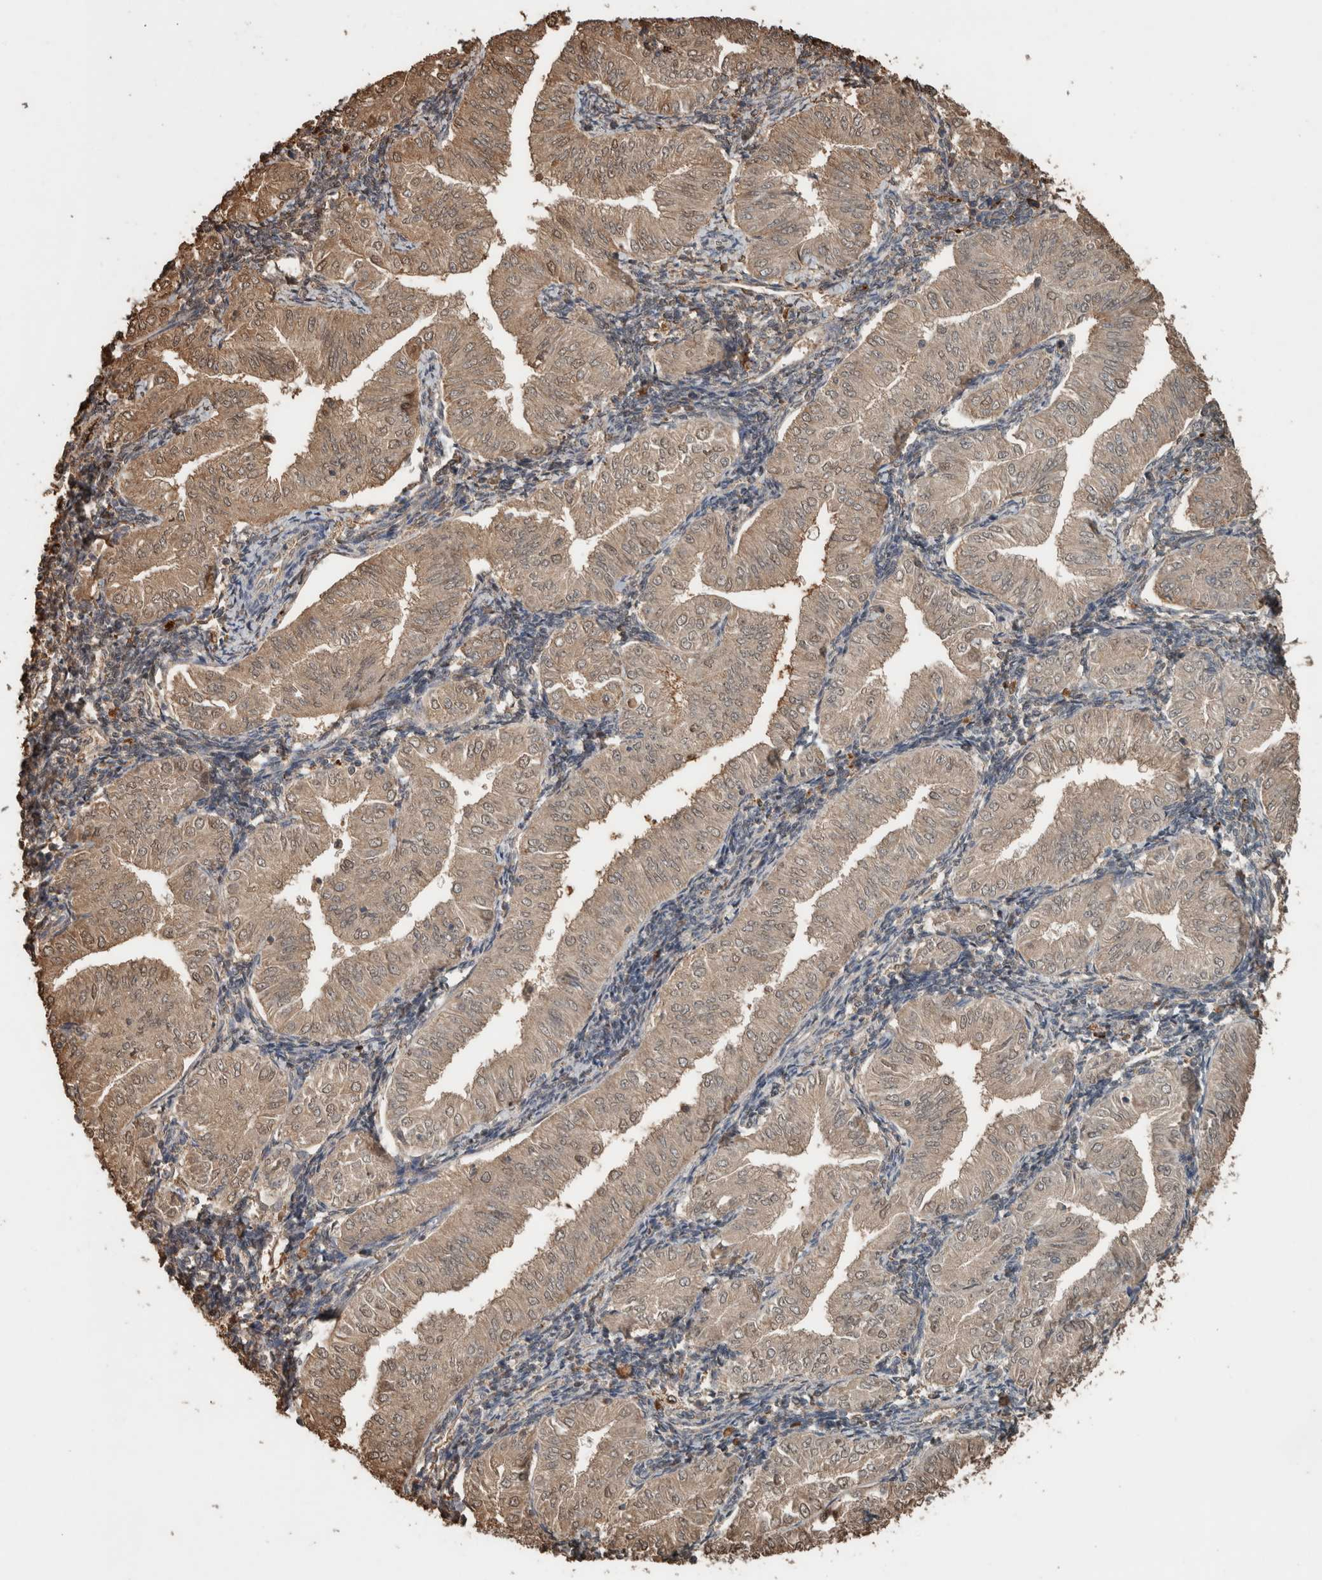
{"staining": {"intensity": "weak", "quantity": ">75%", "location": "cytoplasmic/membranous,nuclear"}, "tissue": "endometrial cancer", "cell_type": "Tumor cells", "image_type": "cancer", "snomed": [{"axis": "morphology", "description": "Normal tissue, NOS"}, {"axis": "morphology", "description": "Adenocarcinoma, NOS"}, {"axis": "topography", "description": "Endometrium"}], "caption": "Weak cytoplasmic/membranous and nuclear expression for a protein is present in about >75% of tumor cells of endometrial cancer using immunohistochemistry (IHC).", "gene": "USP34", "patient": {"sex": "female", "age": 53}}